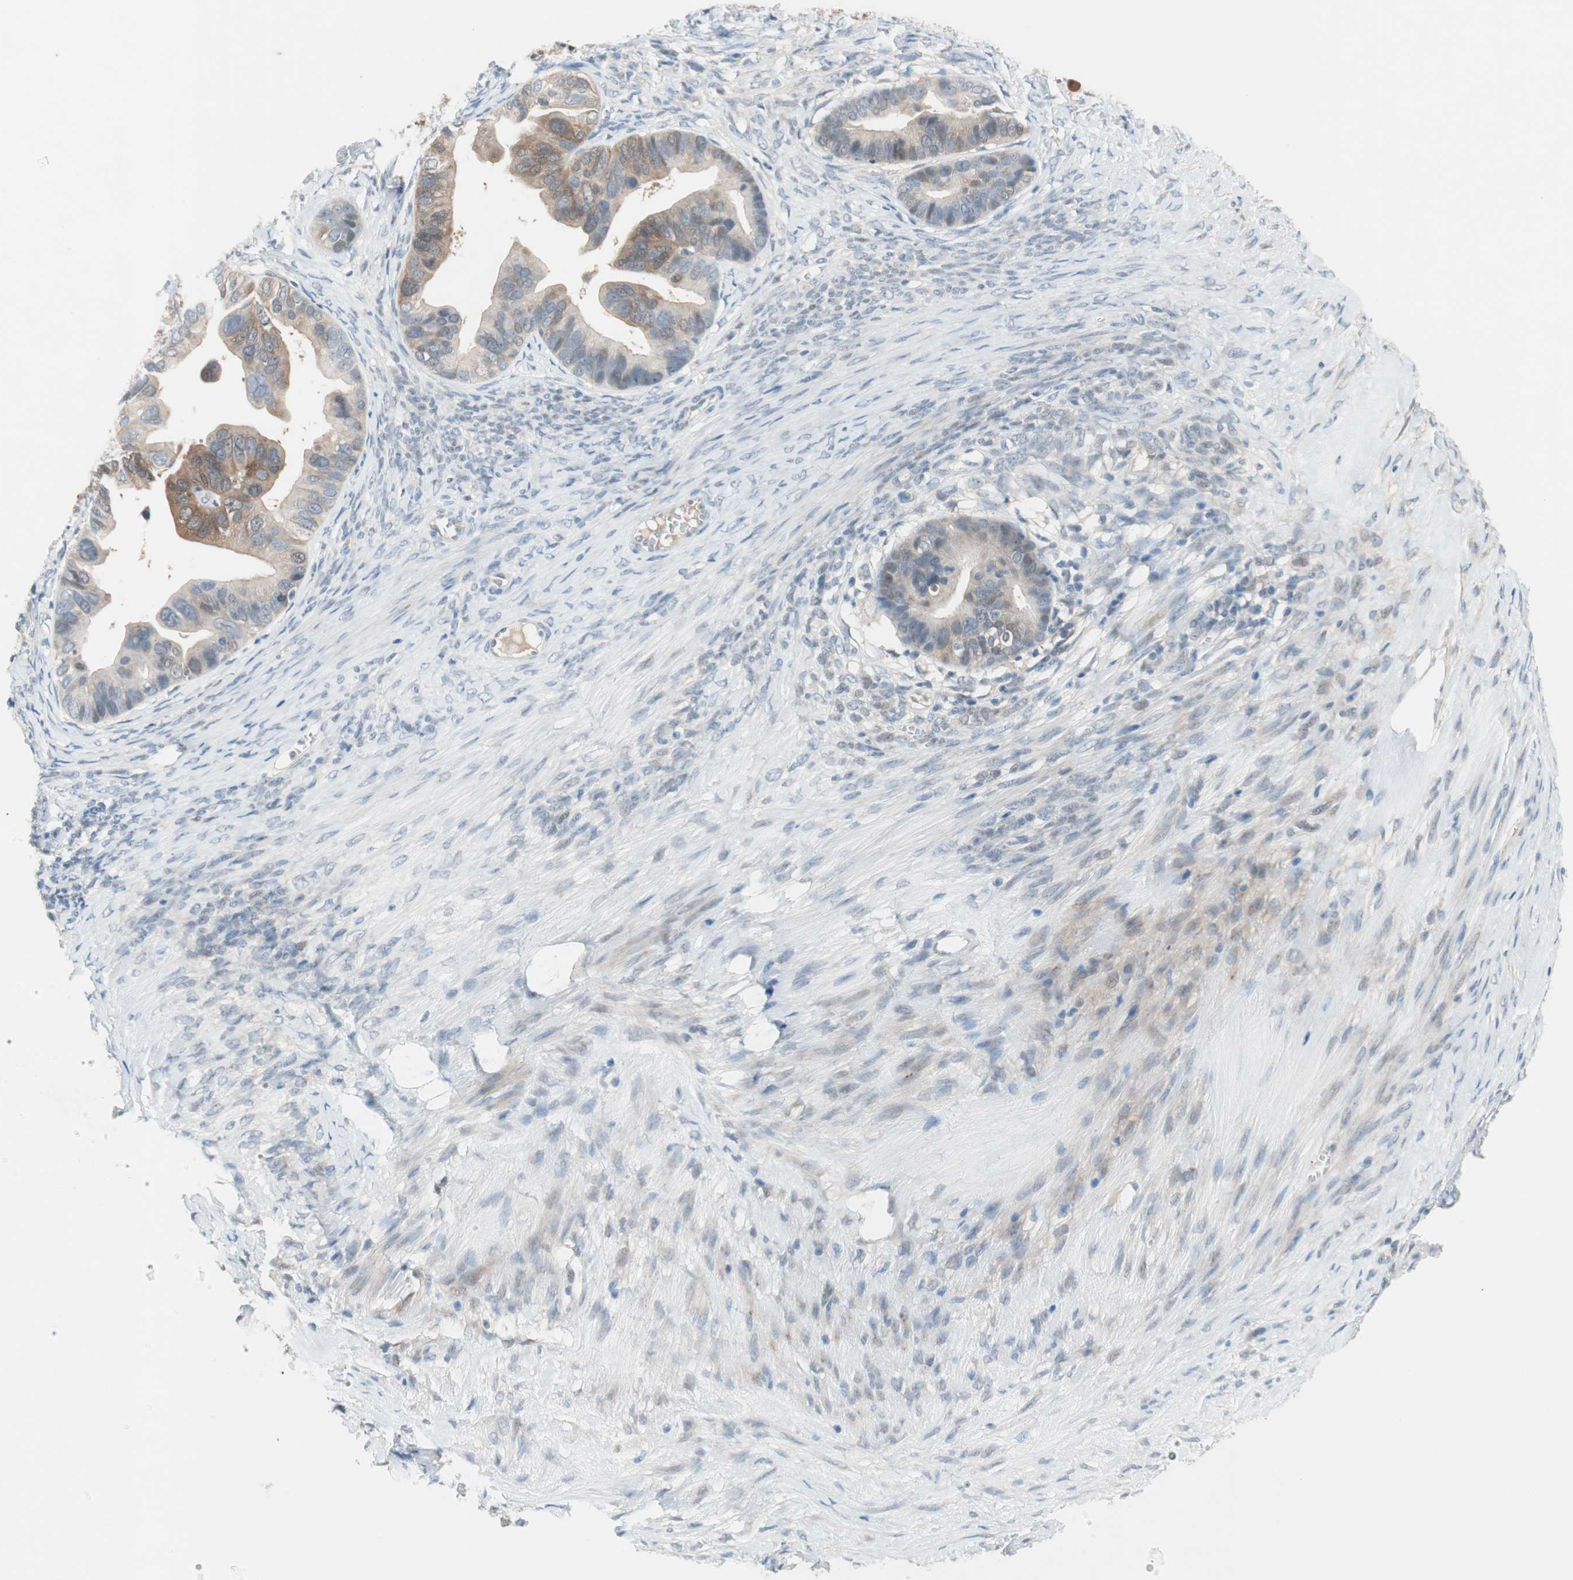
{"staining": {"intensity": "weak", "quantity": "<25%", "location": "cytoplasmic/membranous"}, "tissue": "ovarian cancer", "cell_type": "Tumor cells", "image_type": "cancer", "snomed": [{"axis": "morphology", "description": "Cystadenocarcinoma, serous, NOS"}, {"axis": "topography", "description": "Ovary"}], "caption": "Tumor cells are negative for brown protein staining in ovarian serous cystadenocarcinoma. (DAB immunohistochemistry visualized using brightfield microscopy, high magnification).", "gene": "PDZK1", "patient": {"sex": "female", "age": 56}}